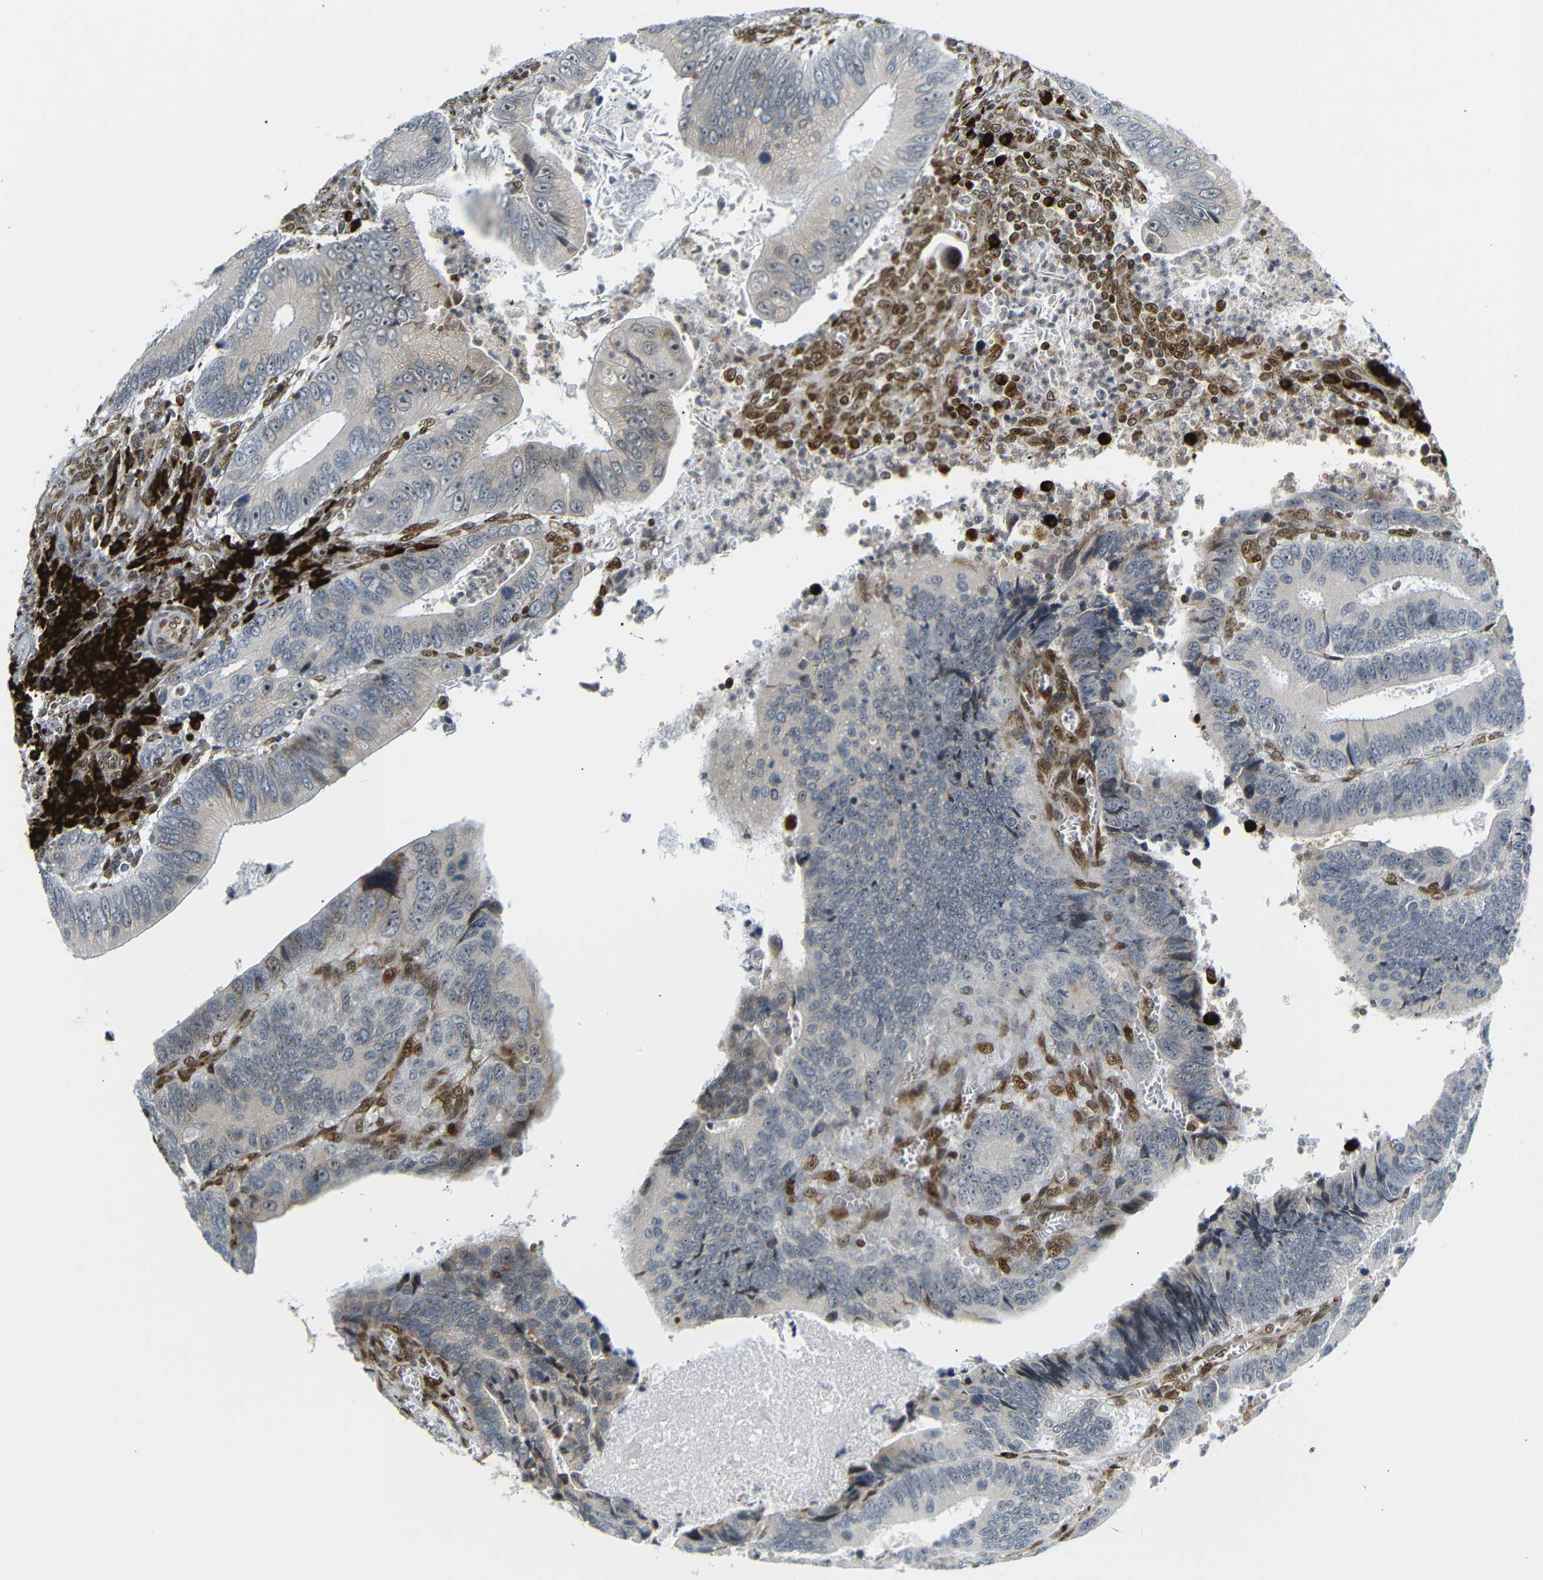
{"staining": {"intensity": "weak", "quantity": "<25%", "location": "cytoplasmic/membranous,nuclear"}, "tissue": "colorectal cancer", "cell_type": "Tumor cells", "image_type": "cancer", "snomed": [{"axis": "morphology", "description": "Inflammation, NOS"}, {"axis": "morphology", "description": "Adenocarcinoma, NOS"}, {"axis": "topography", "description": "Colon"}], "caption": "Immunohistochemistry (IHC) histopathology image of neoplastic tissue: human colorectal cancer stained with DAB displays no significant protein positivity in tumor cells.", "gene": "SPCS2", "patient": {"sex": "male", "age": 72}}